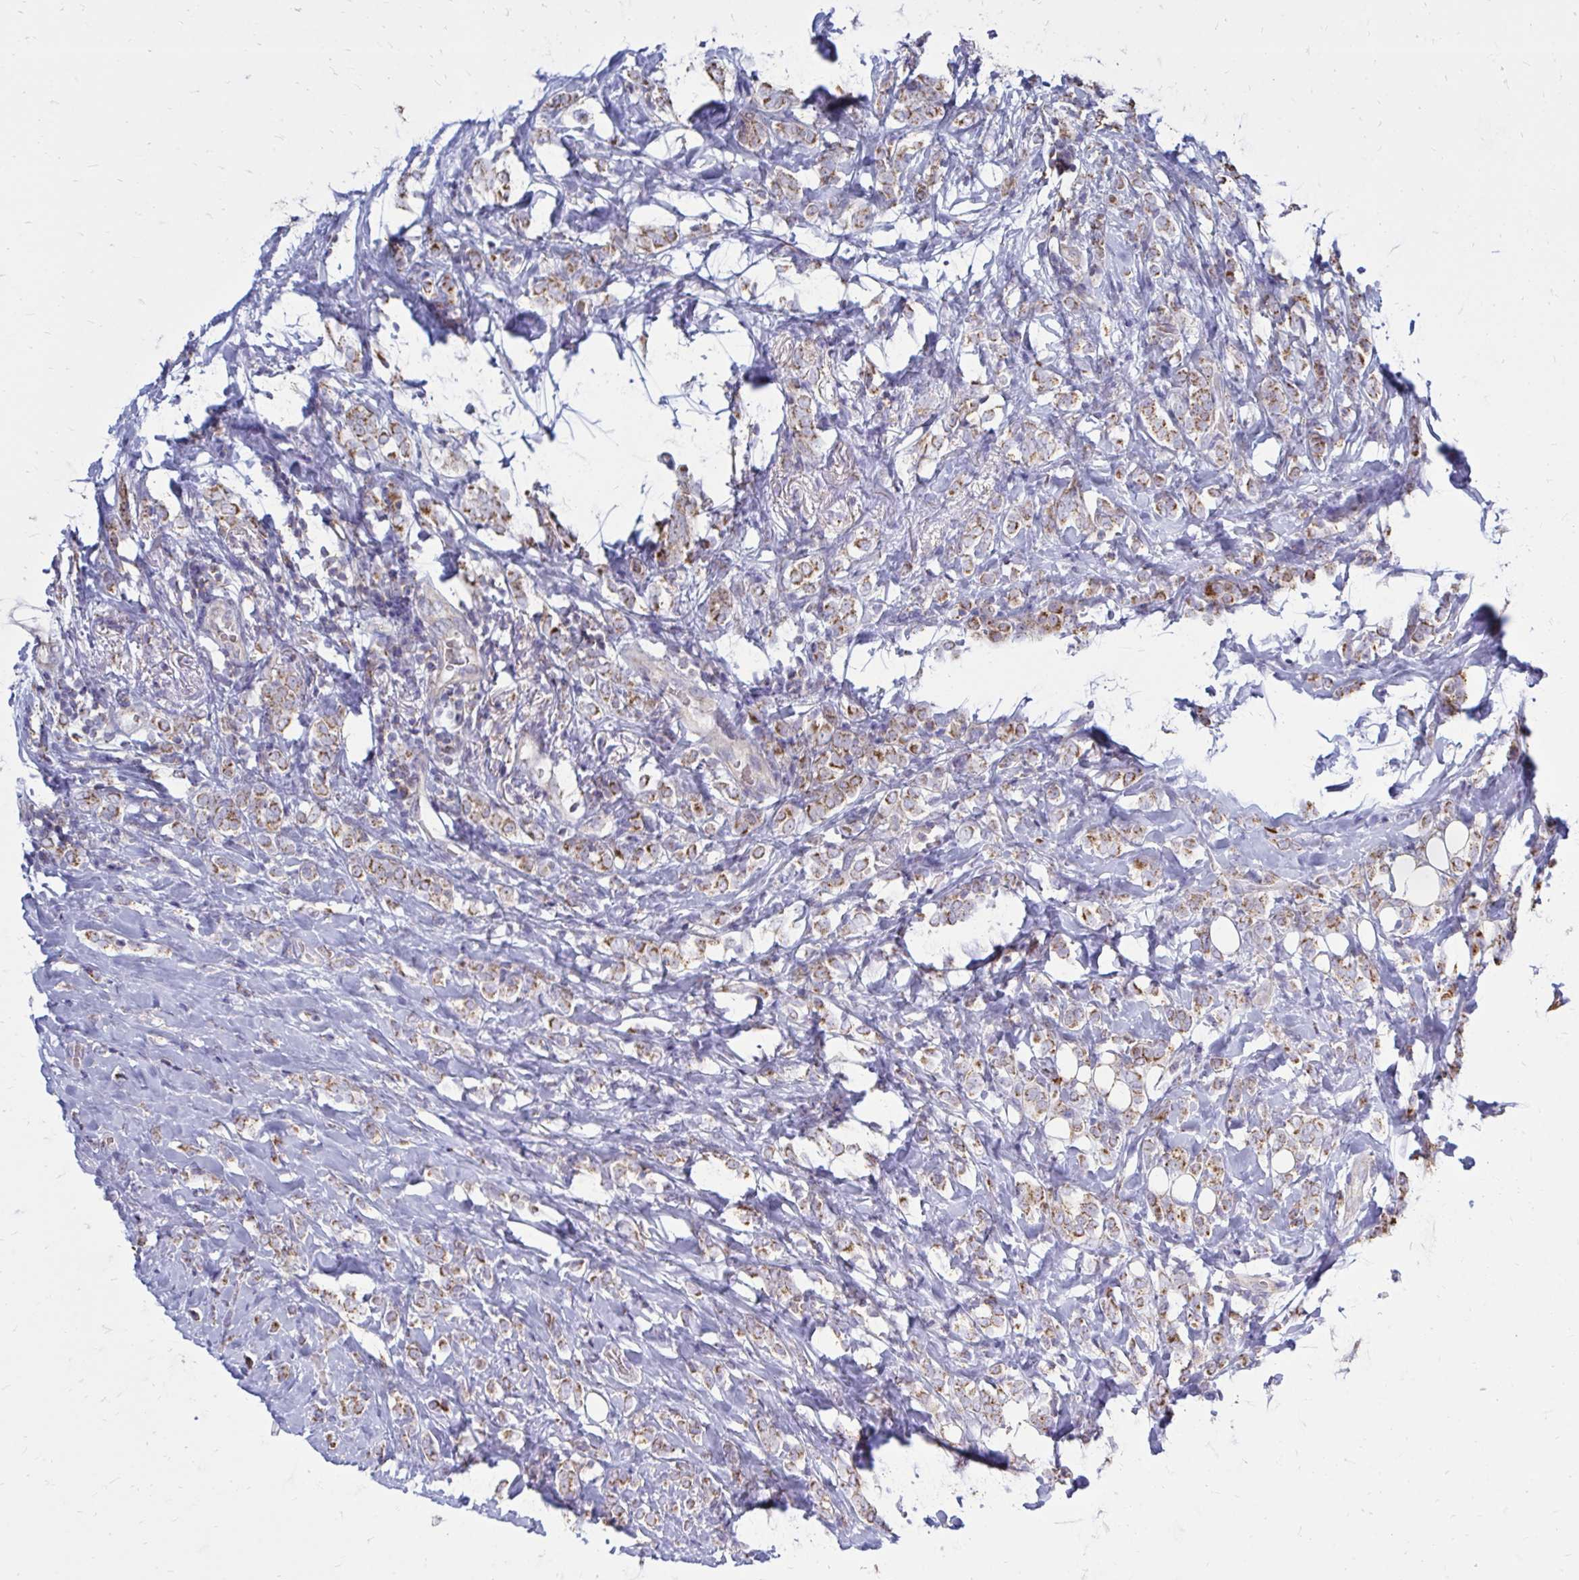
{"staining": {"intensity": "moderate", "quantity": ">75%", "location": "cytoplasmic/membranous"}, "tissue": "breast cancer", "cell_type": "Tumor cells", "image_type": "cancer", "snomed": [{"axis": "morphology", "description": "Lobular carcinoma"}, {"axis": "topography", "description": "Breast"}], "caption": "Brown immunohistochemical staining in breast lobular carcinoma shows moderate cytoplasmic/membranous expression in approximately >75% of tumor cells.", "gene": "OR10R2", "patient": {"sex": "female", "age": 49}}